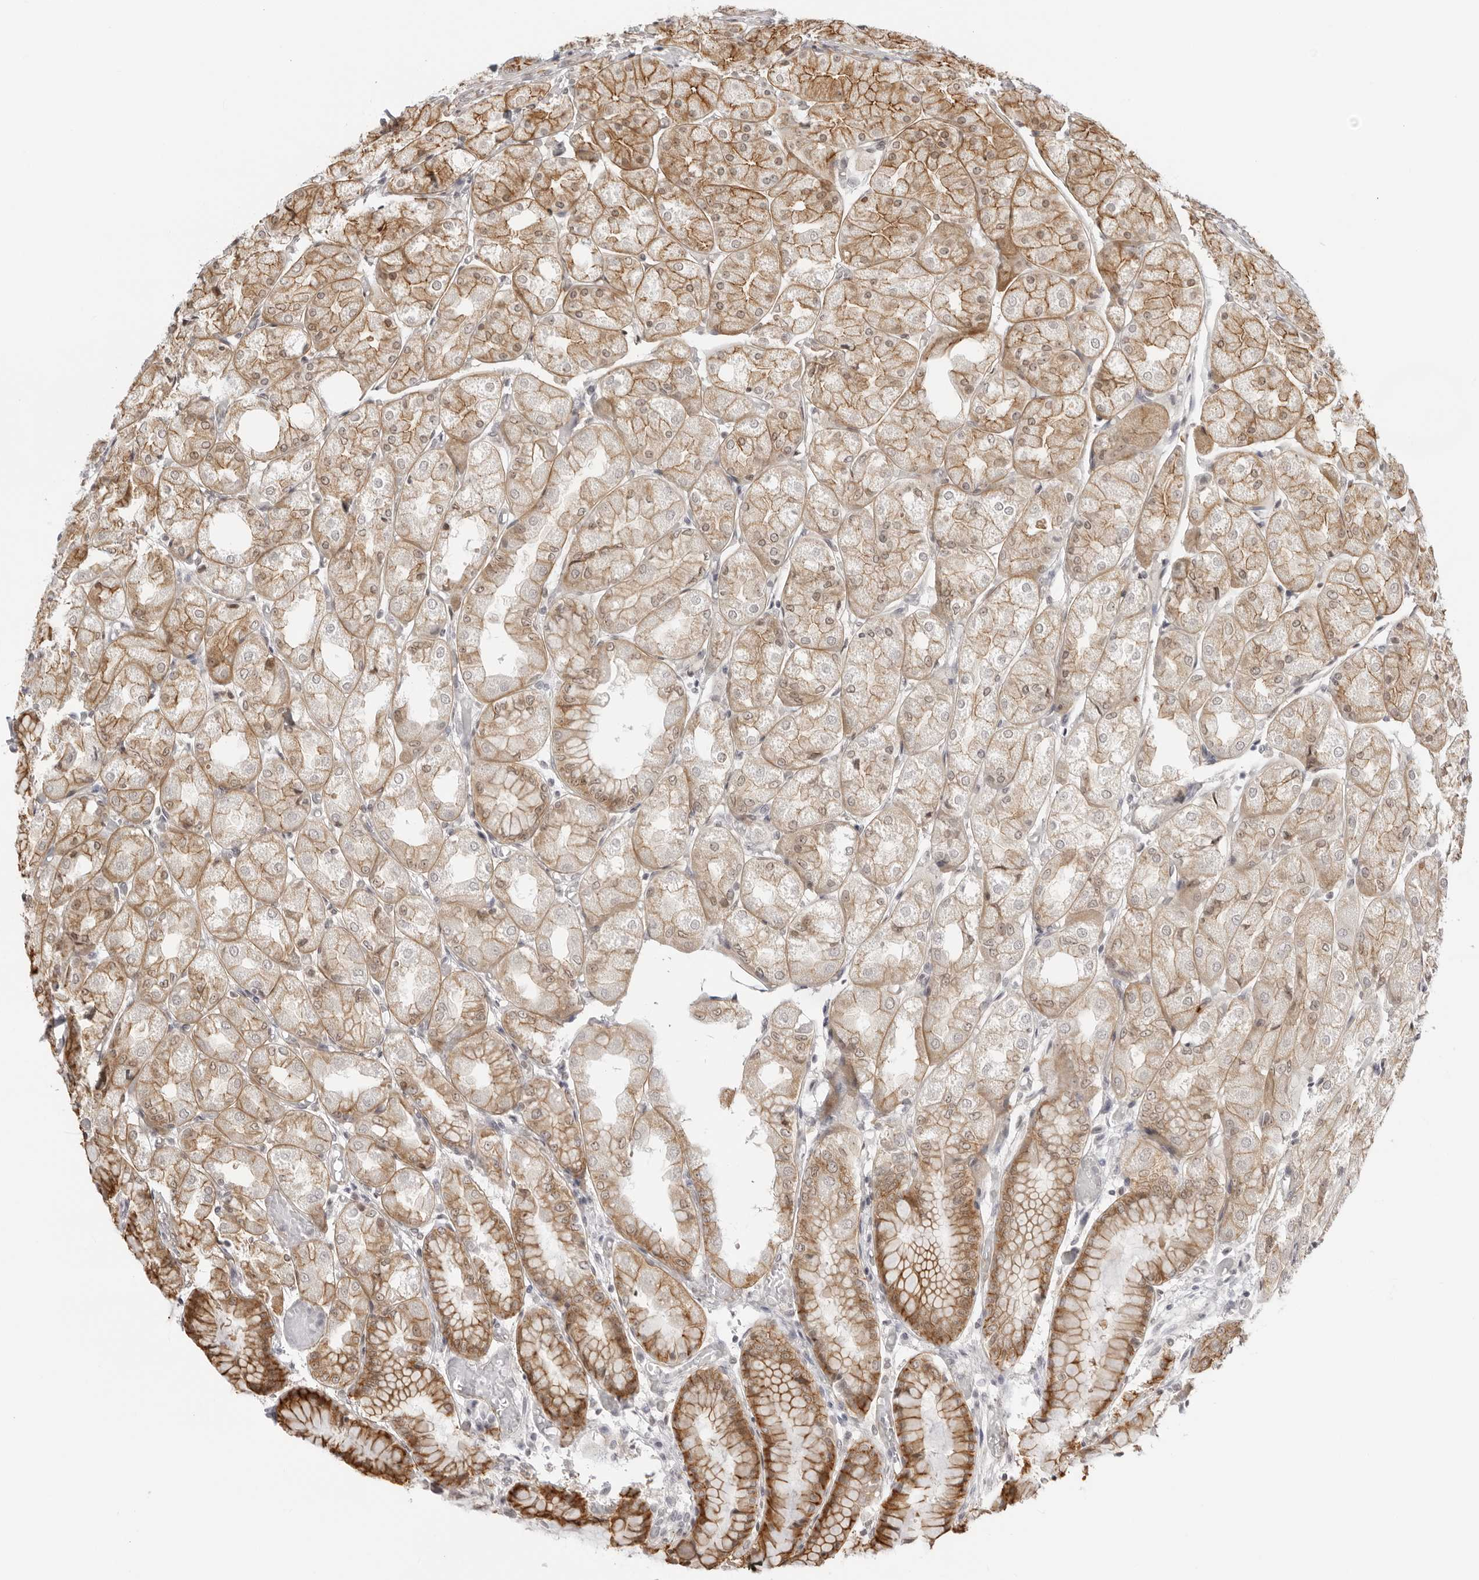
{"staining": {"intensity": "moderate", "quantity": ">75%", "location": "cytoplasmic/membranous,nuclear"}, "tissue": "stomach", "cell_type": "Glandular cells", "image_type": "normal", "snomed": [{"axis": "morphology", "description": "Normal tissue, NOS"}, {"axis": "topography", "description": "Stomach, upper"}], "caption": "Immunohistochemical staining of unremarkable stomach exhibits >75% levels of moderate cytoplasmic/membranous,nuclear protein positivity in about >75% of glandular cells.", "gene": "TRAPPC3", "patient": {"sex": "male", "age": 72}}